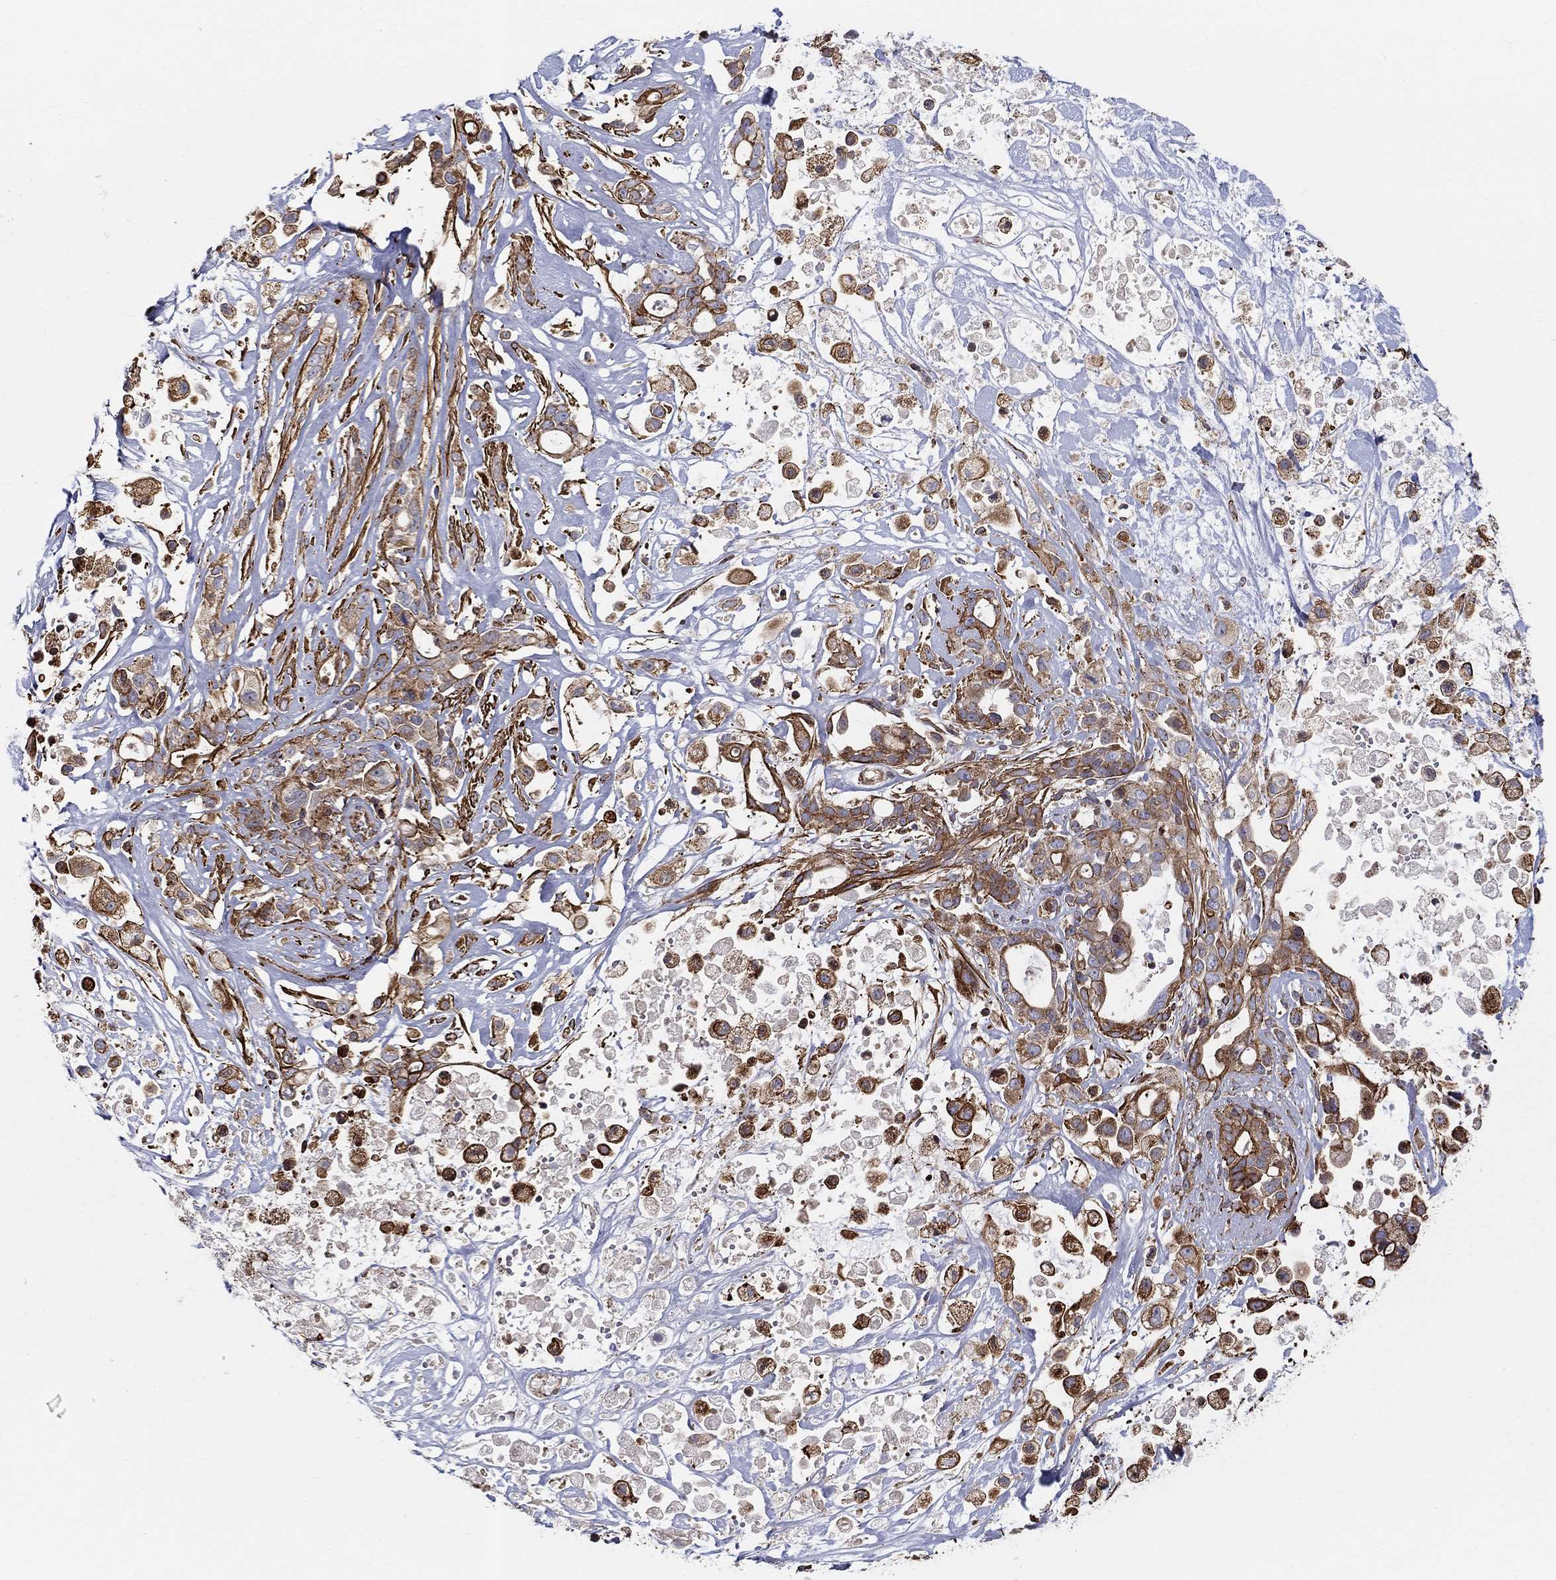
{"staining": {"intensity": "strong", "quantity": "25%-75%", "location": "cytoplasmic/membranous"}, "tissue": "pancreatic cancer", "cell_type": "Tumor cells", "image_type": "cancer", "snomed": [{"axis": "morphology", "description": "Adenocarcinoma, NOS"}, {"axis": "topography", "description": "Pancreas"}], "caption": "A brown stain labels strong cytoplasmic/membranous staining of a protein in human adenocarcinoma (pancreatic) tumor cells. (Stains: DAB in brown, nuclei in blue, Microscopy: brightfield microscopy at high magnification).", "gene": "NPHP1", "patient": {"sex": "male", "age": 44}}